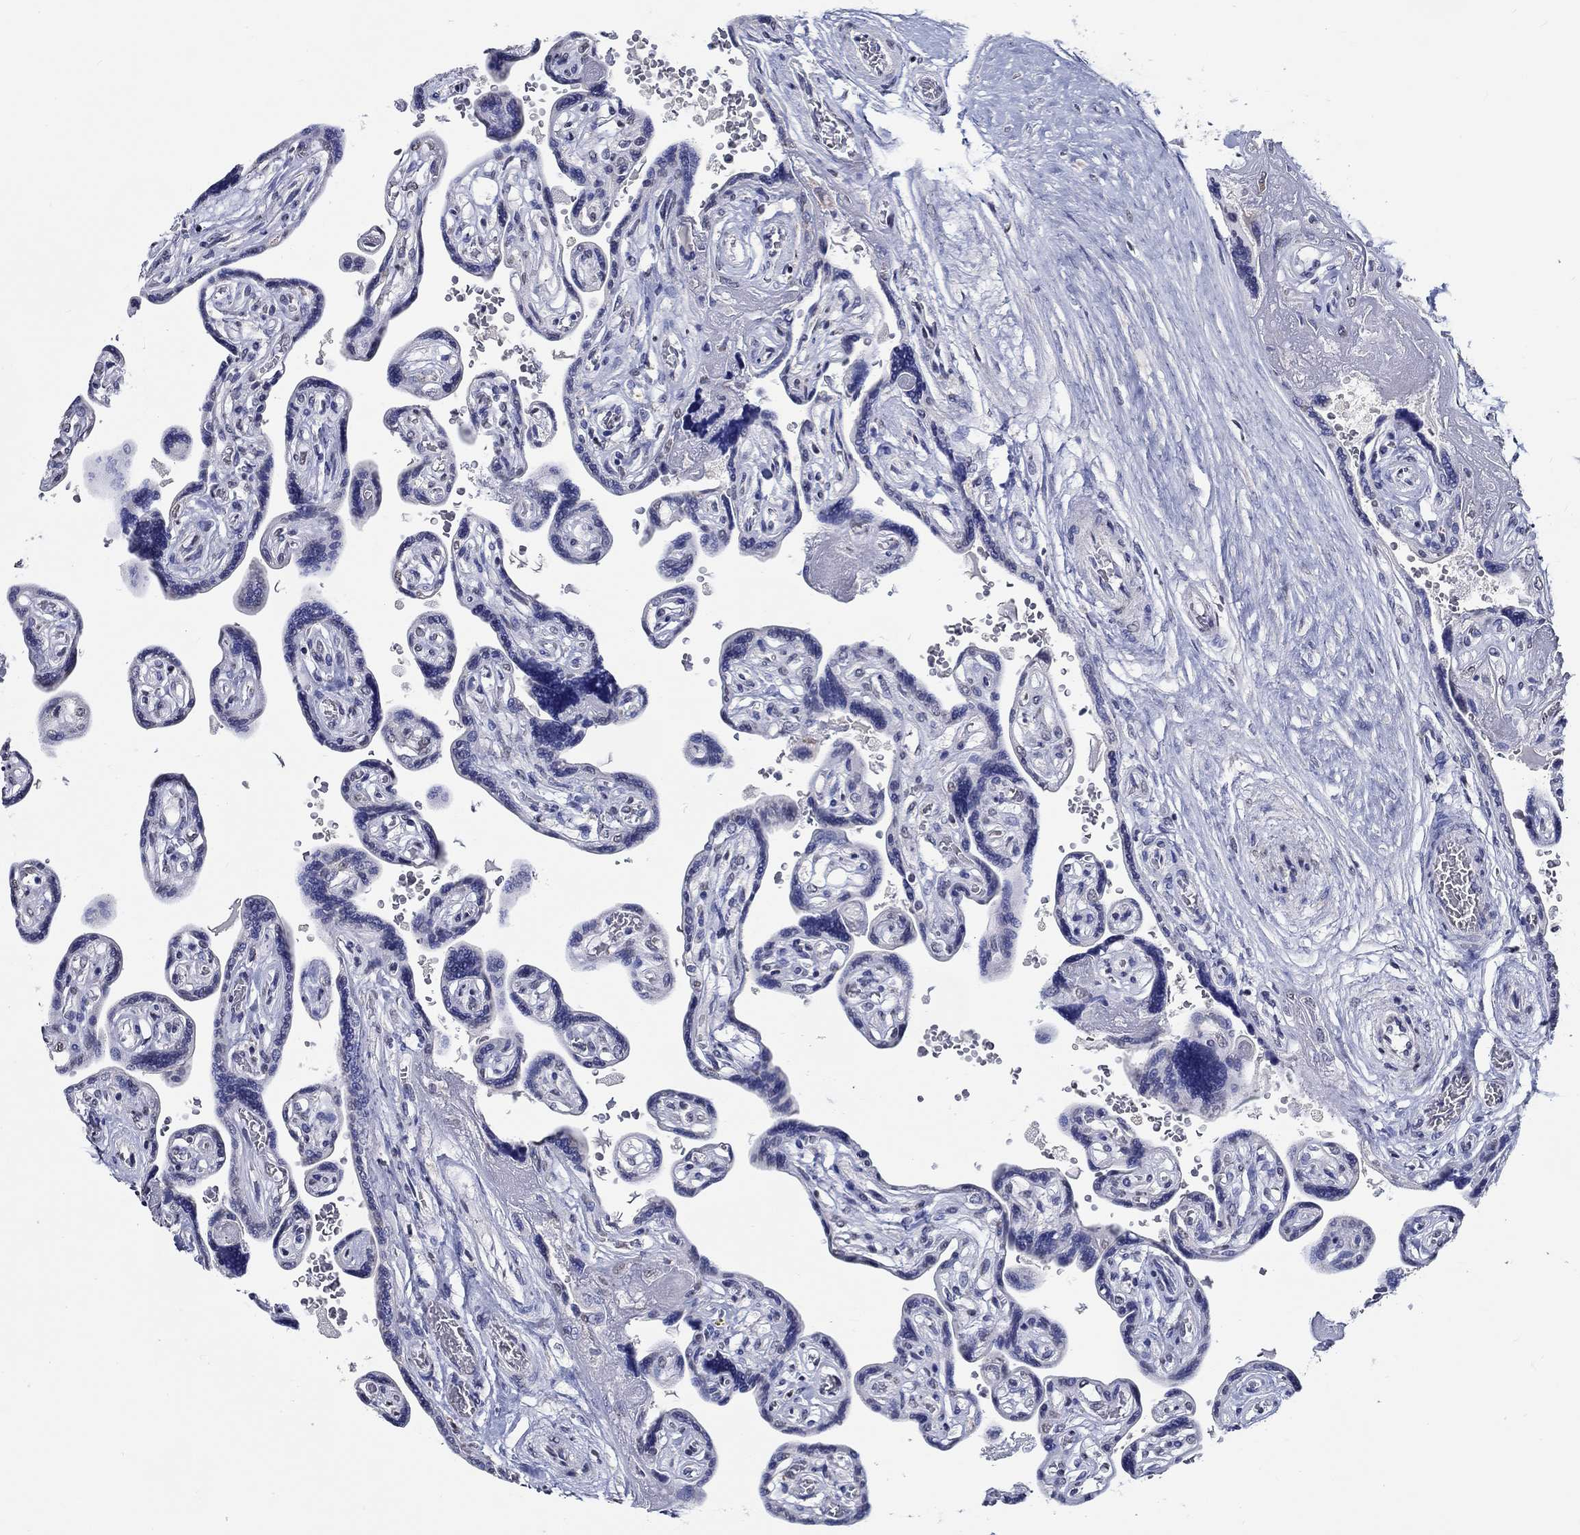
{"staining": {"intensity": "negative", "quantity": "none", "location": "none"}, "tissue": "placenta", "cell_type": "Decidual cells", "image_type": "normal", "snomed": [{"axis": "morphology", "description": "Normal tissue, NOS"}, {"axis": "topography", "description": "Placenta"}], "caption": "Immunohistochemistry photomicrograph of normal placenta: placenta stained with DAB exhibits no significant protein staining in decidual cells.", "gene": "PDE1B", "patient": {"sex": "female", "age": 32}}